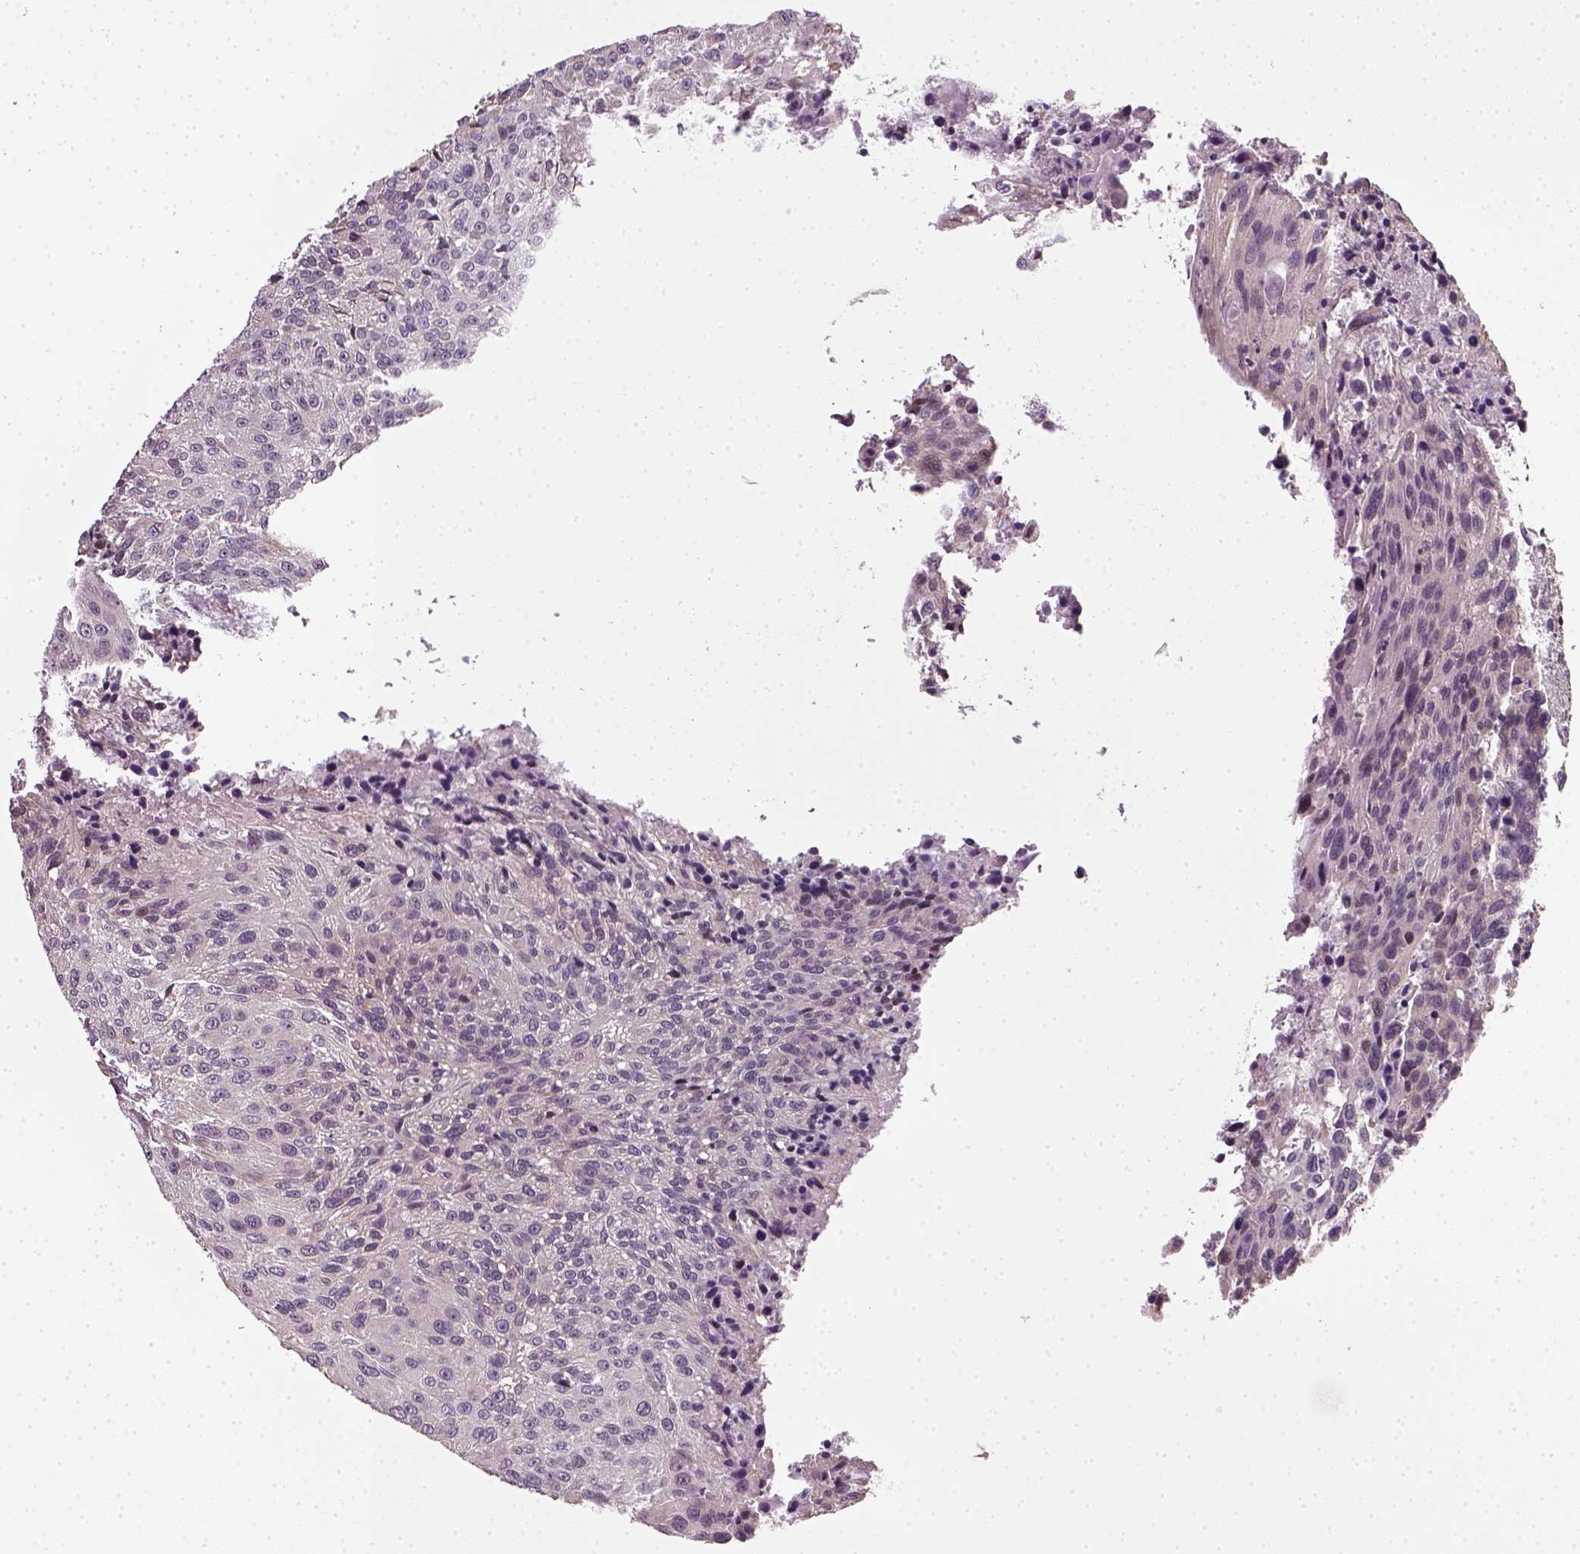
{"staining": {"intensity": "negative", "quantity": "none", "location": "none"}, "tissue": "urothelial cancer", "cell_type": "Tumor cells", "image_type": "cancer", "snomed": [{"axis": "morphology", "description": "Urothelial carcinoma, NOS"}, {"axis": "topography", "description": "Urinary bladder"}], "caption": "A high-resolution histopathology image shows IHC staining of urothelial cancer, which reveals no significant expression in tumor cells.", "gene": "TPRG1", "patient": {"sex": "male", "age": 55}}